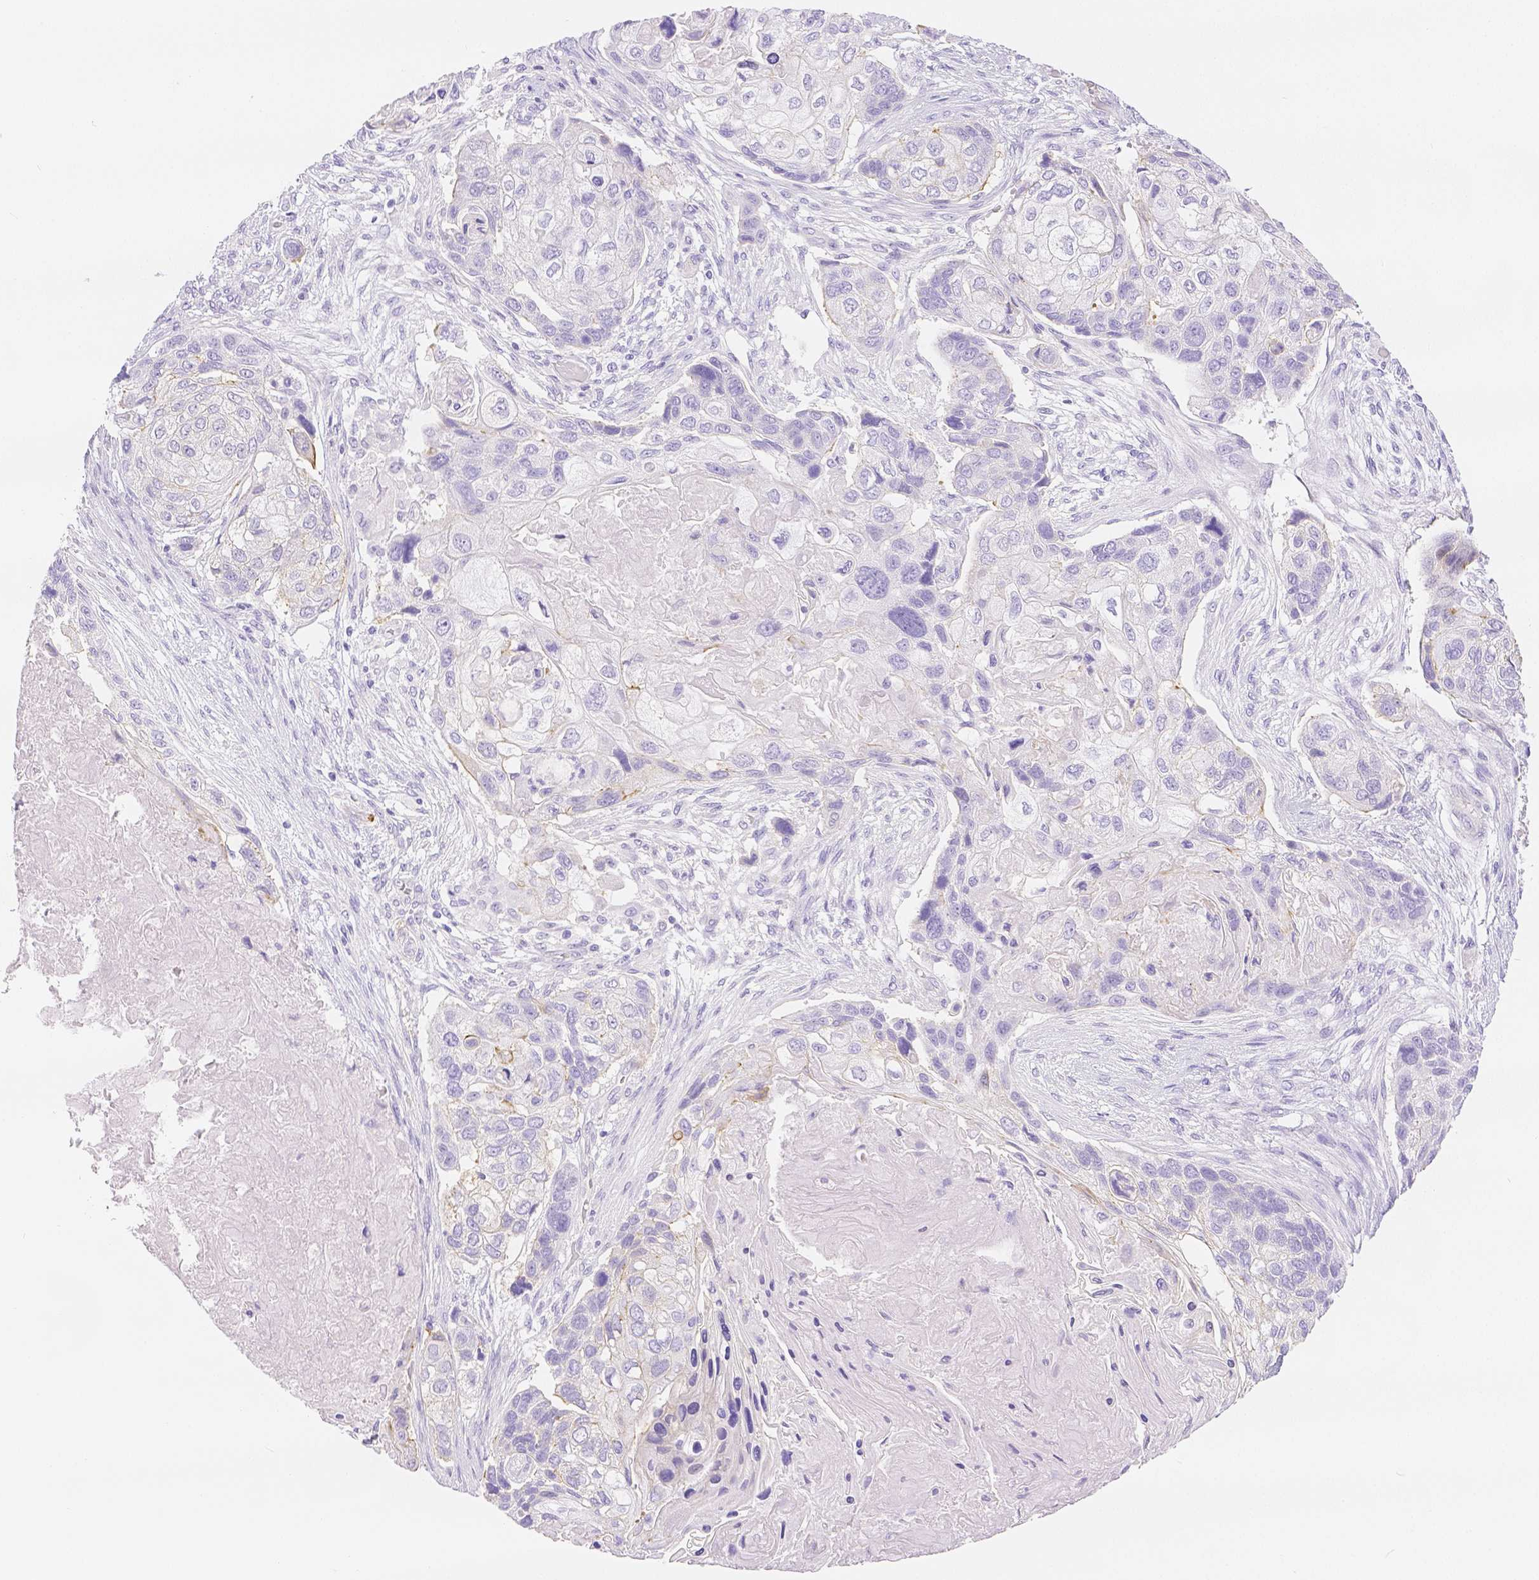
{"staining": {"intensity": "weak", "quantity": "<25%", "location": "cytoplasmic/membranous"}, "tissue": "lung cancer", "cell_type": "Tumor cells", "image_type": "cancer", "snomed": [{"axis": "morphology", "description": "Squamous cell carcinoma, NOS"}, {"axis": "topography", "description": "Lung"}], "caption": "Protein analysis of squamous cell carcinoma (lung) displays no significant expression in tumor cells.", "gene": "SLC27A5", "patient": {"sex": "male", "age": 69}}